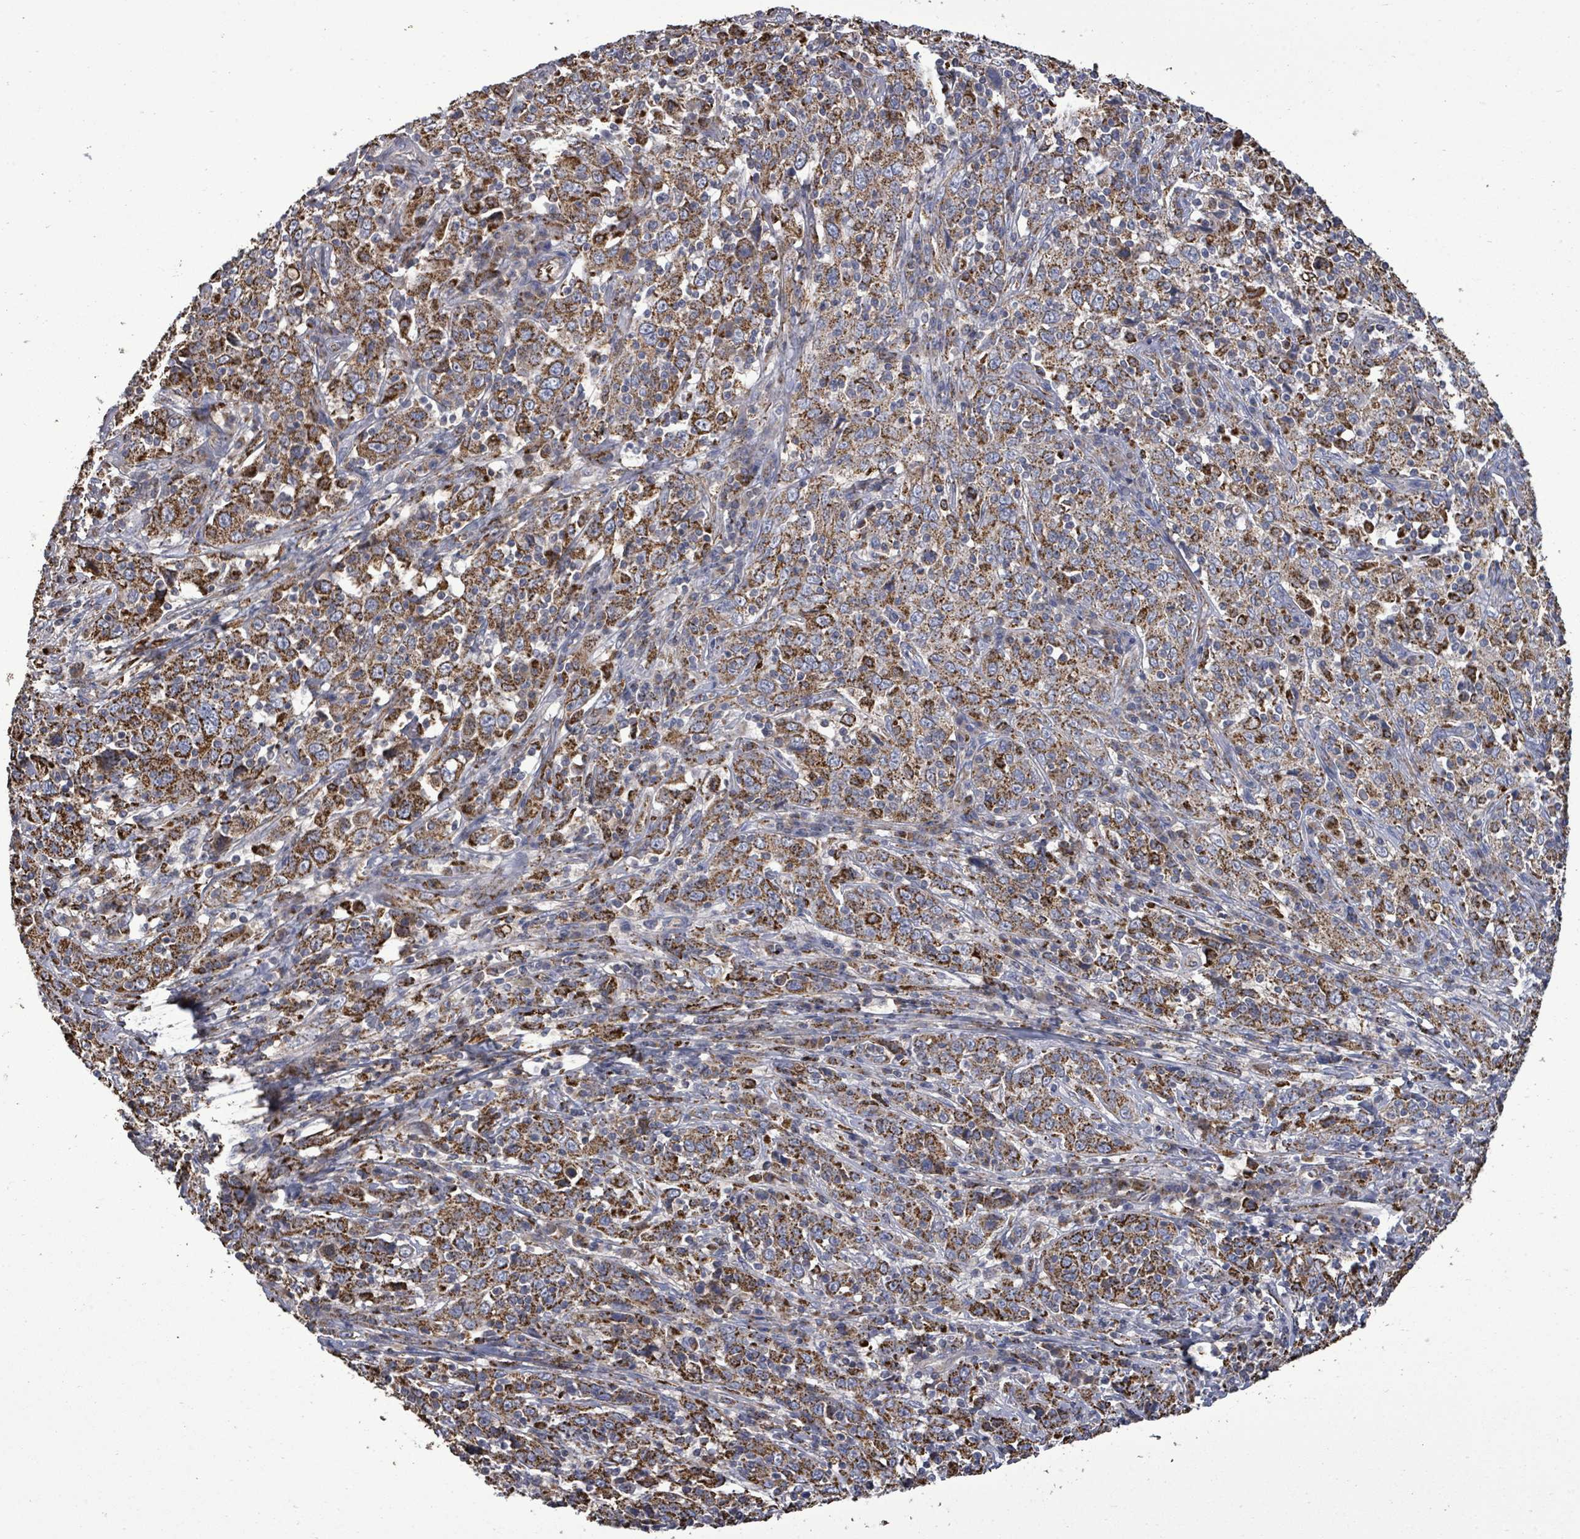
{"staining": {"intensity": "strong", "quantity": ">75%", "location": "cytoplasmic/membranous"}, "tissue": "cervical cancer", "cell_type": "Tumor cells", "image_type": "cancer", "snomed": [{"axis": "morphology", "description": "Squamous cell carcinoma, NOS"}, {"axis": "topography", "description": "Cervix"}], "caption": "Brown immunohistochemical staining in human squamous cell carcinoma (cervical) reveals strong cytoplasmic/membranous staining in about >75% of tumor cells.", "gene": "MTMR12", "patient": {"sex": "female", "age": 46}}